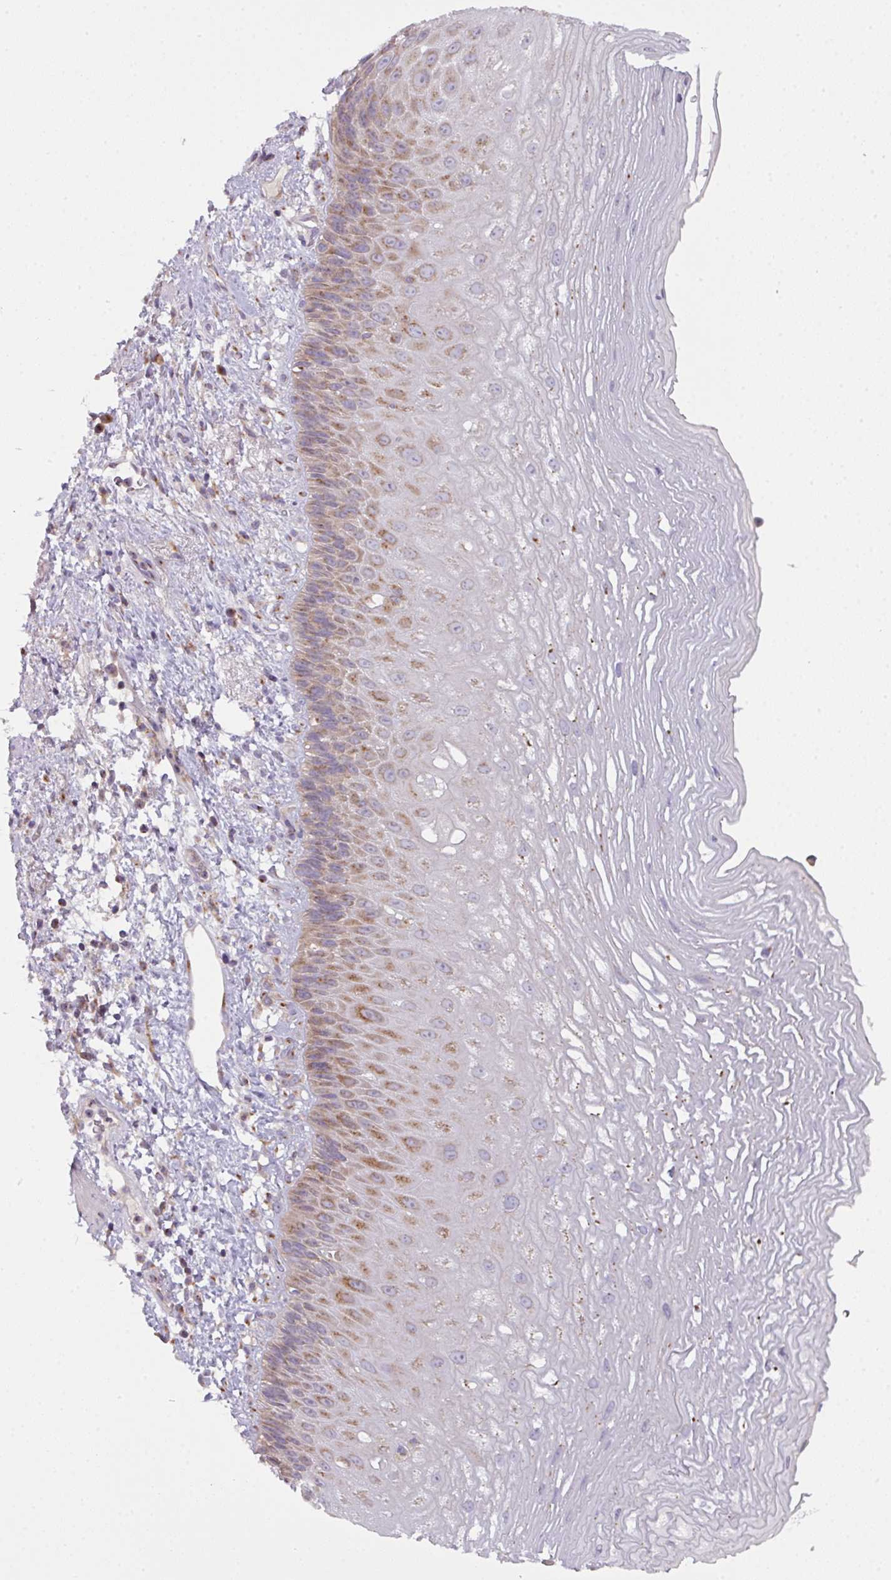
{"staining": {"intensity": "moderate", "quantity": "25%-75%", "location": "cytoplasmic/membranous"}, "tissue": "esophagus", "cell_type": "Squamous epithelial cells", "image_type": "normal", "snomed": [{"axis": "morphology", "description": "Normal tissue, NOS"}, {"axis": "topography", "description": "Esophagus"}], "caption": "The image exhibits staining of benign esophagus, revealing moderate cytoplasmic/membranous protein expression (brown color) within squamous epithelial cells. (IHC, brightfield microscopy, high magnification).", "gene": "VTI1A", "patient": {"sex": "male", "age": 60}}